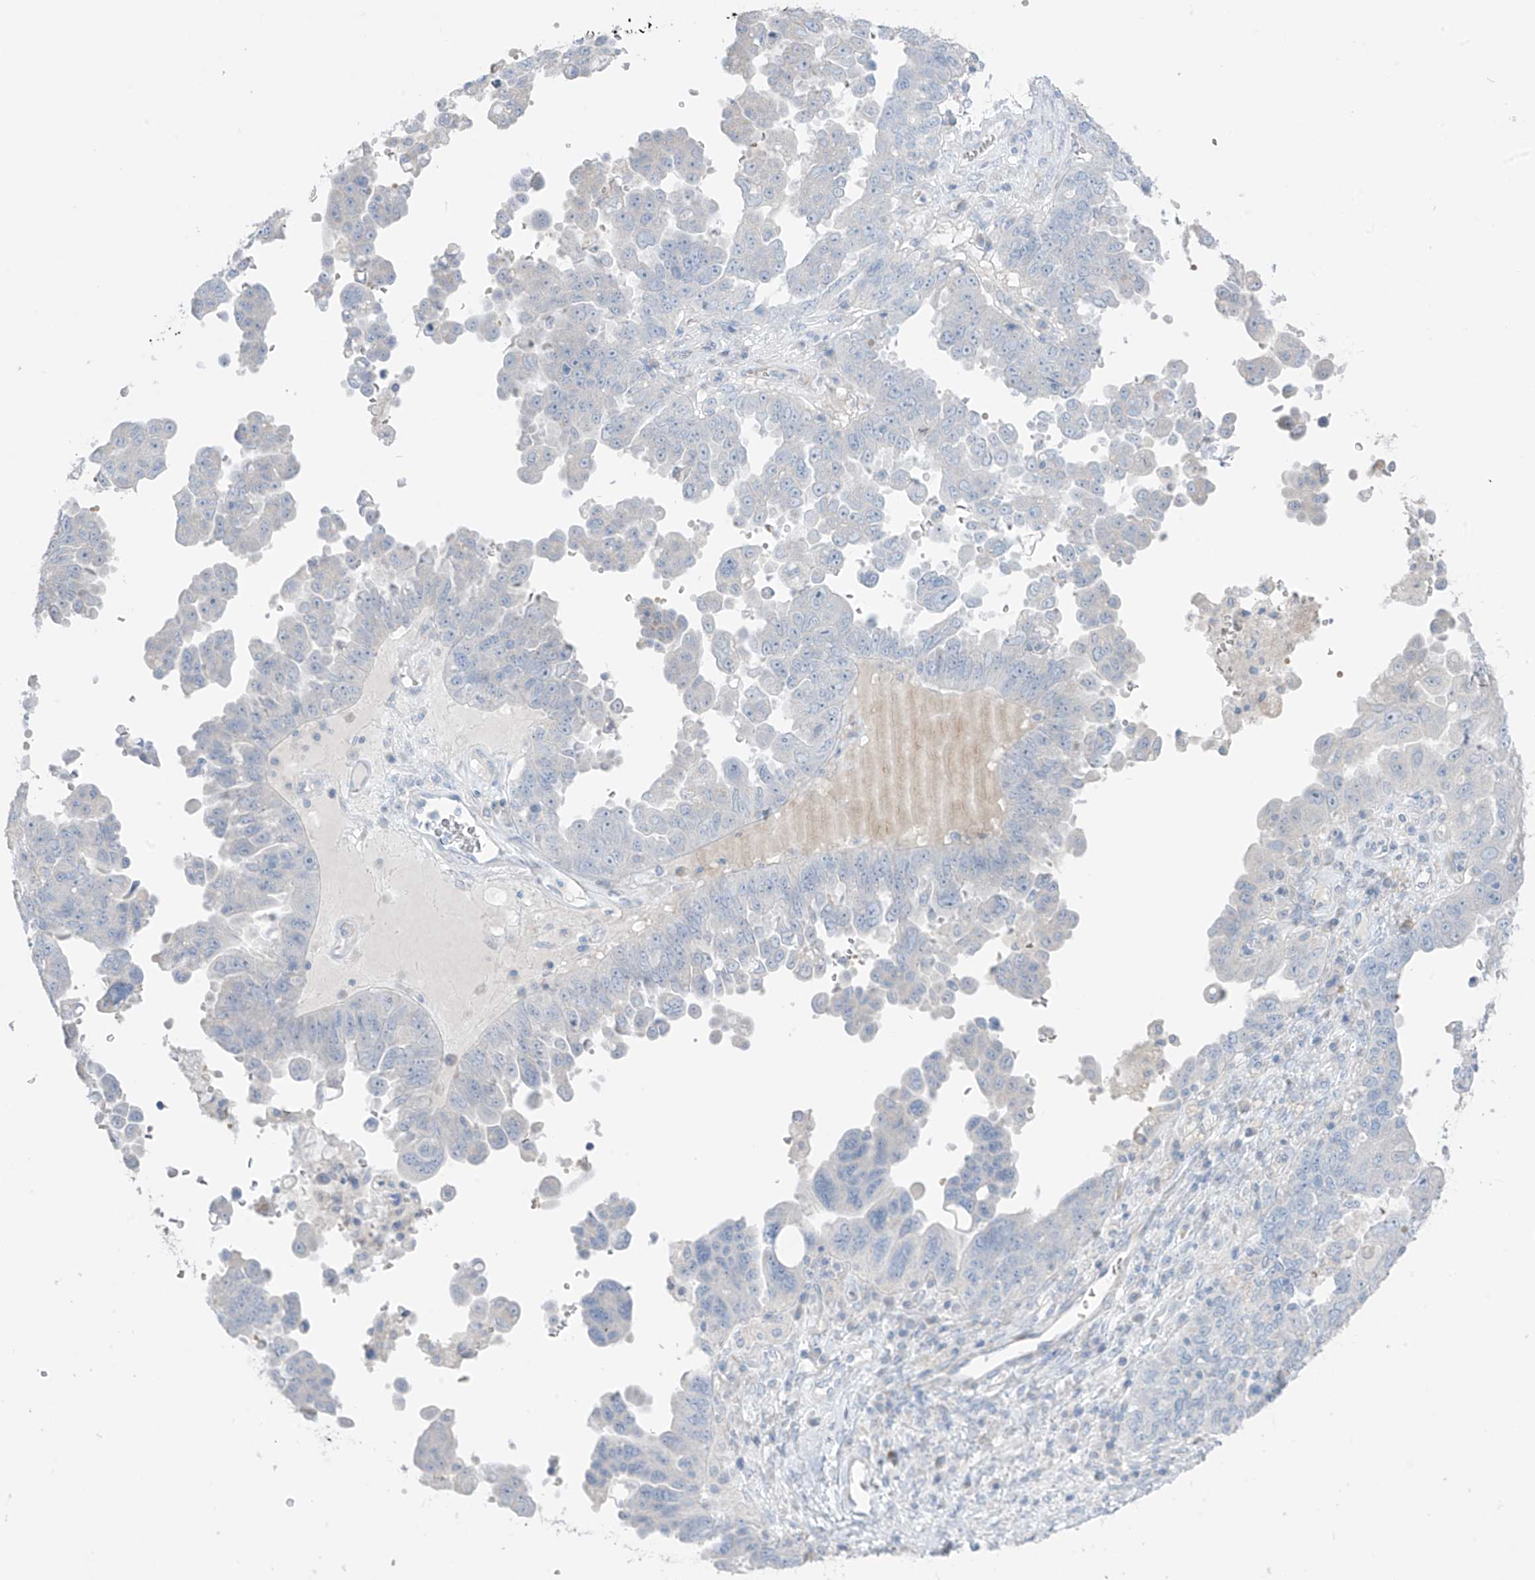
{"staining": {"intensity": "negative", "quantity": "none", "location": "none"}, "tissue": "ovarian cancer", "cell_type": "Tumor cells", "image_type": "cancer", "snomed": [{"axis": "morphology", "description": "Carcinoma, endometroid"}, {"axis": "topography", "description": "Ovary"}], "caption": "This is an immunohistochemistry (IHC) micrograph of human ovarian endometroid carcinoma. There is no staining in tumor cells.", "gene": "ASPRV1", "patient": {"sex": "female", "age": 62}}